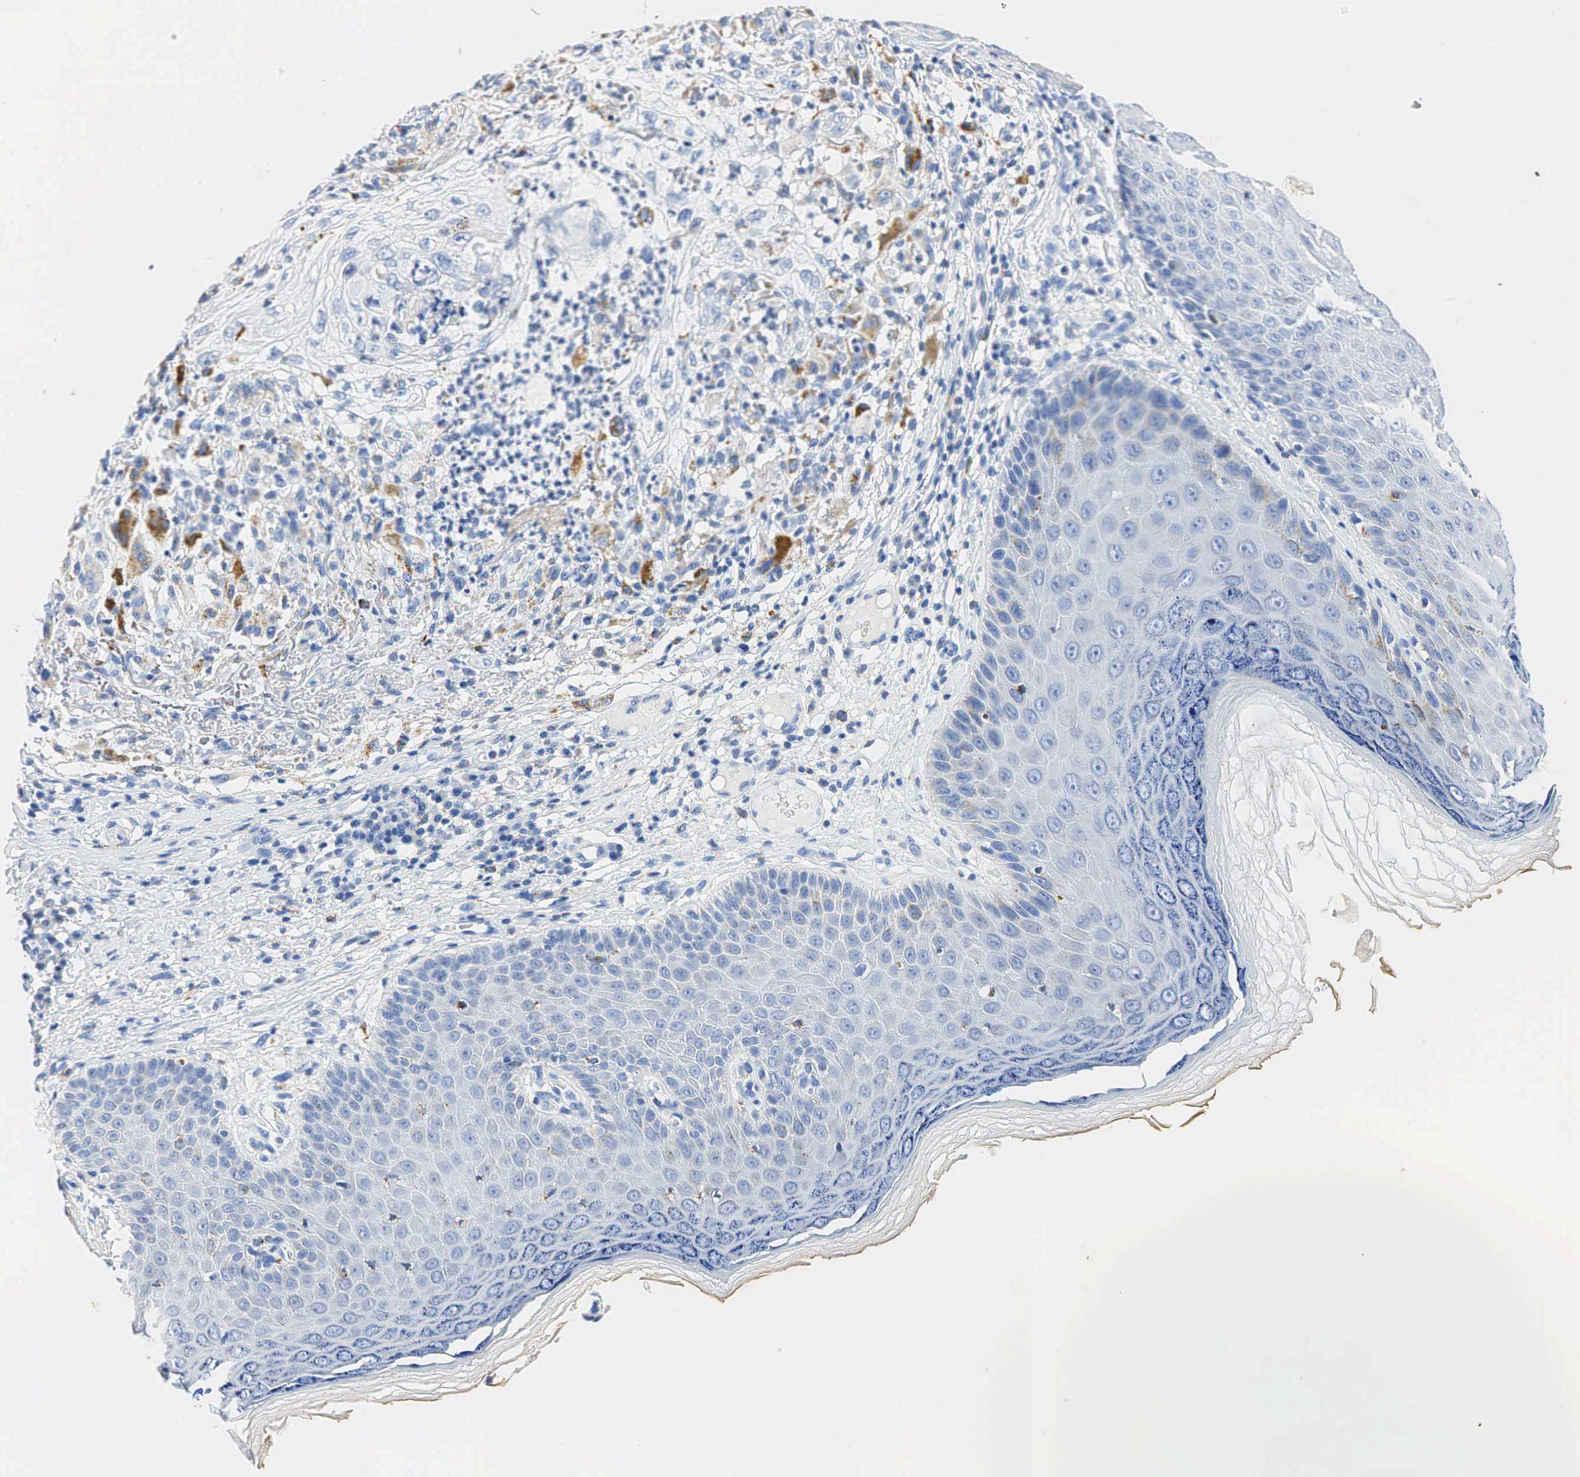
{"staining": {"intensity": "negative", "quantity": "none", "location": "none"}, "tissue": "skin cancer", "cell_type": "Tumor cells", "image_type": "cancer", "snomed": [{"axis": "morphology", "description": "Normal tissue, NOS"}, {"axis": "morphology", "description": "Basal cell carcinoma"}, {"axis": "topography", "description": "Skin"}], "caption": "This micrograph is of skin basal cell carcinoma stained with IHC to label a protein in brown with the nuclei are counter-stained blue. There is no staining in tumor cells.", "gene": "SYP", "patient": {"sex": "male", "age": 74}}